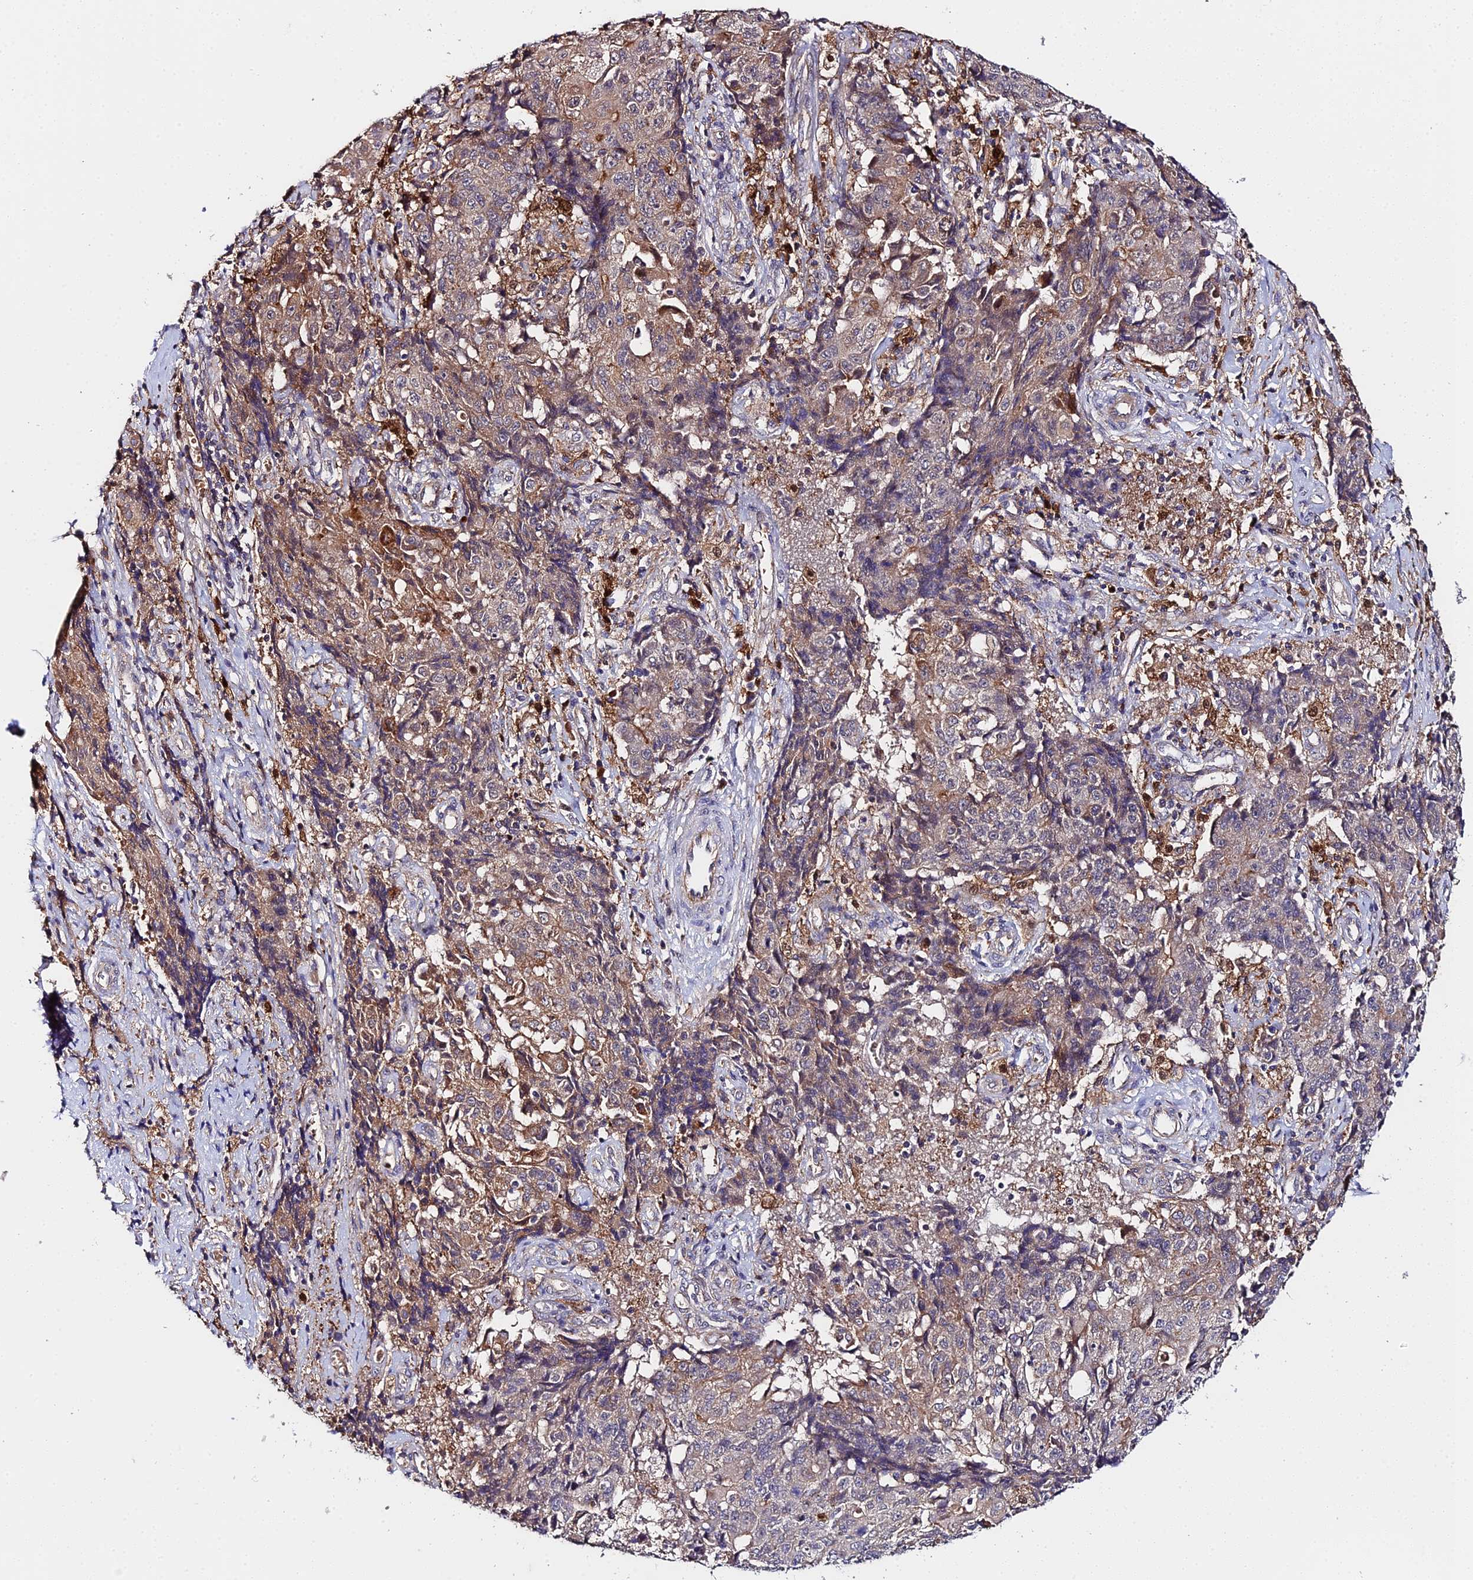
{"staining": {"intensity": "weak", "quantity": ">75%", "location": "cytoplasmic/membranous"}, "tissue": "ovarian cancer", "cell_type": "Tumor cells", "image_type": "cancer", "snomed": [{"axis": "morphology", "description": "Carcinoma, endometroid"}, {"axis": "topography", "description": "Ovary"}], "caption": "Ovarian cancer (endometroid carcinoma) stained with a brown dye demonstrates weak cytoplasmic/membranous positive positivity in about >75% of tumor cells.", "gene": "ZBED8", "patient": {"sex": "female", "age": 42}}